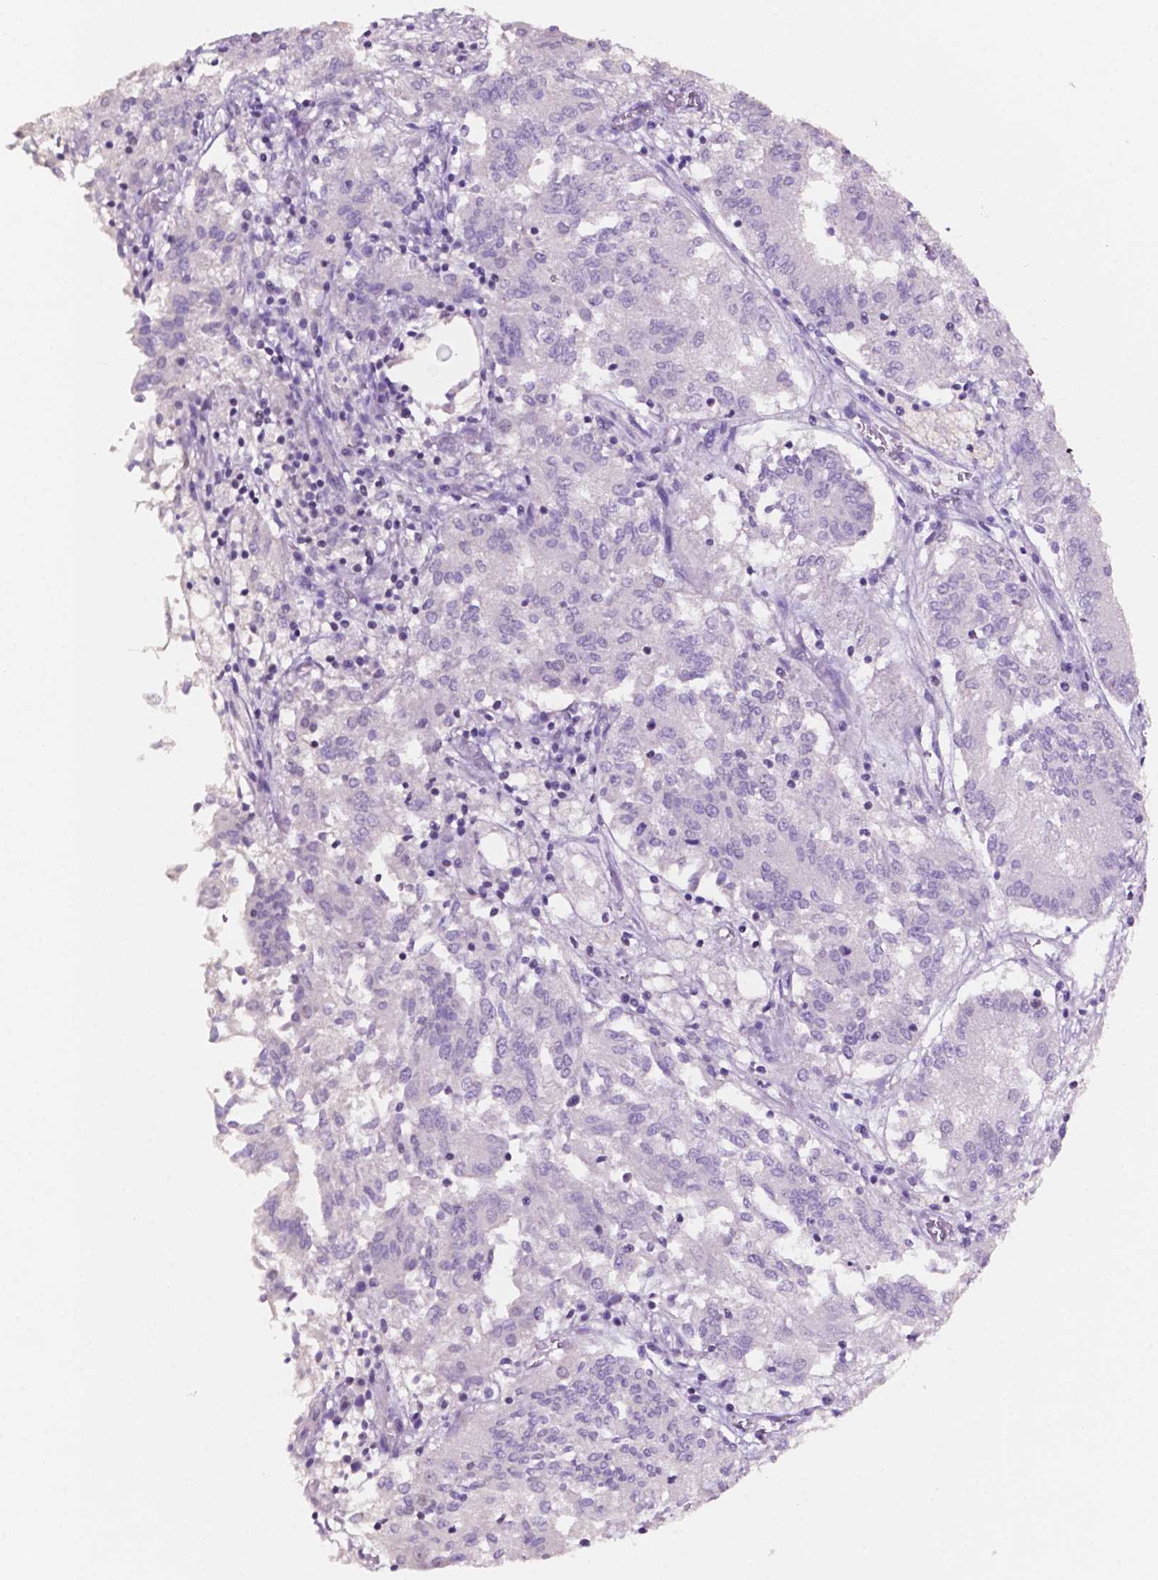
{"staining": {"intensity": "negative", "quantity": "none", "location": "none"}, "tissue": "endometrial cancer", "cell_type": "Tumor cells", "image_type": "cancer", "snomed": [{"axis": "morphology", "description": "Adenocarcinoma, NOS"}, {"axis": "topography", "description": "Endometrium"}], "caption": "Tumor cells are negative for protein expression in human endometrial cancer (adenocarcinoma). The staining is performed using DAB (3,3'-diaminobenzidine) brown chromogen with nuclei counter-stained in using hematoxylin.", "gene": "NCOR1", "patient": {"sex": "female", "age": 54}}